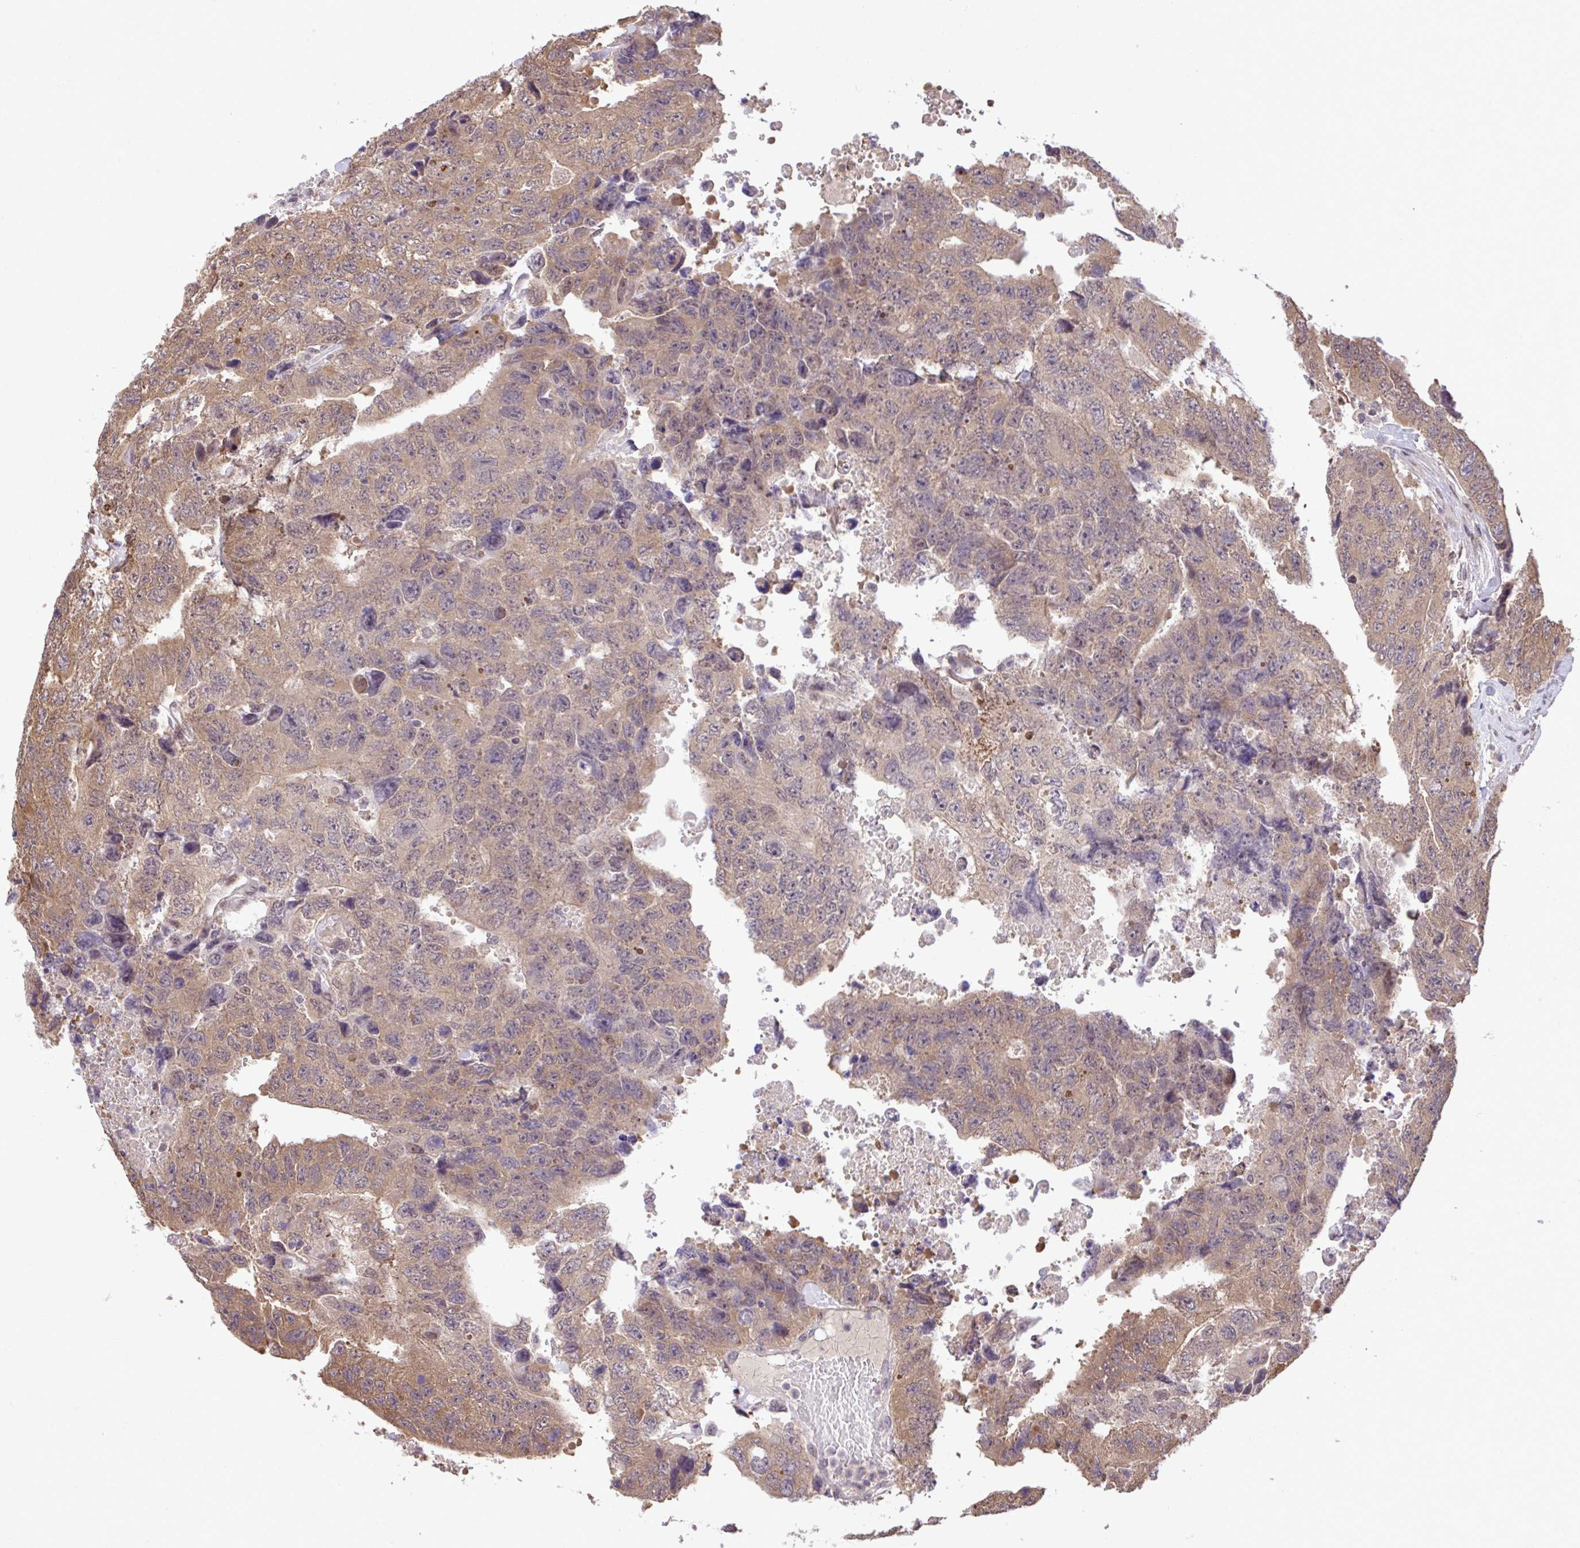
{"staining": {"intensity": "moderate", "quantity": ">75%", "location": "cytoplasmic/membranous"}, "tissue": "testis cancer", "cell_type": "Tumor cells", "image_type": "cancer", "snomed": [{"axis": "morphology", "description": "Carcinoma, Embryonal, NOS"}, {"axis": "topography", "description": "Testis"}], "caption": "Embryonal carcinoma (testis) stained with DAB (3,3'-diaminobenzidine) IHC reveals medium levels of moderate cytoplasmic/membranous staining in approximately >75% of tumor cells. The staining is performed using DAB (3,3'-diaminobenzidine) brown chromogen to label protein expression. The nuclei are counter-stained blue using hematoxylin.", "gene": "GLIS3", "patient": {"sex": "male", "age": 24}}